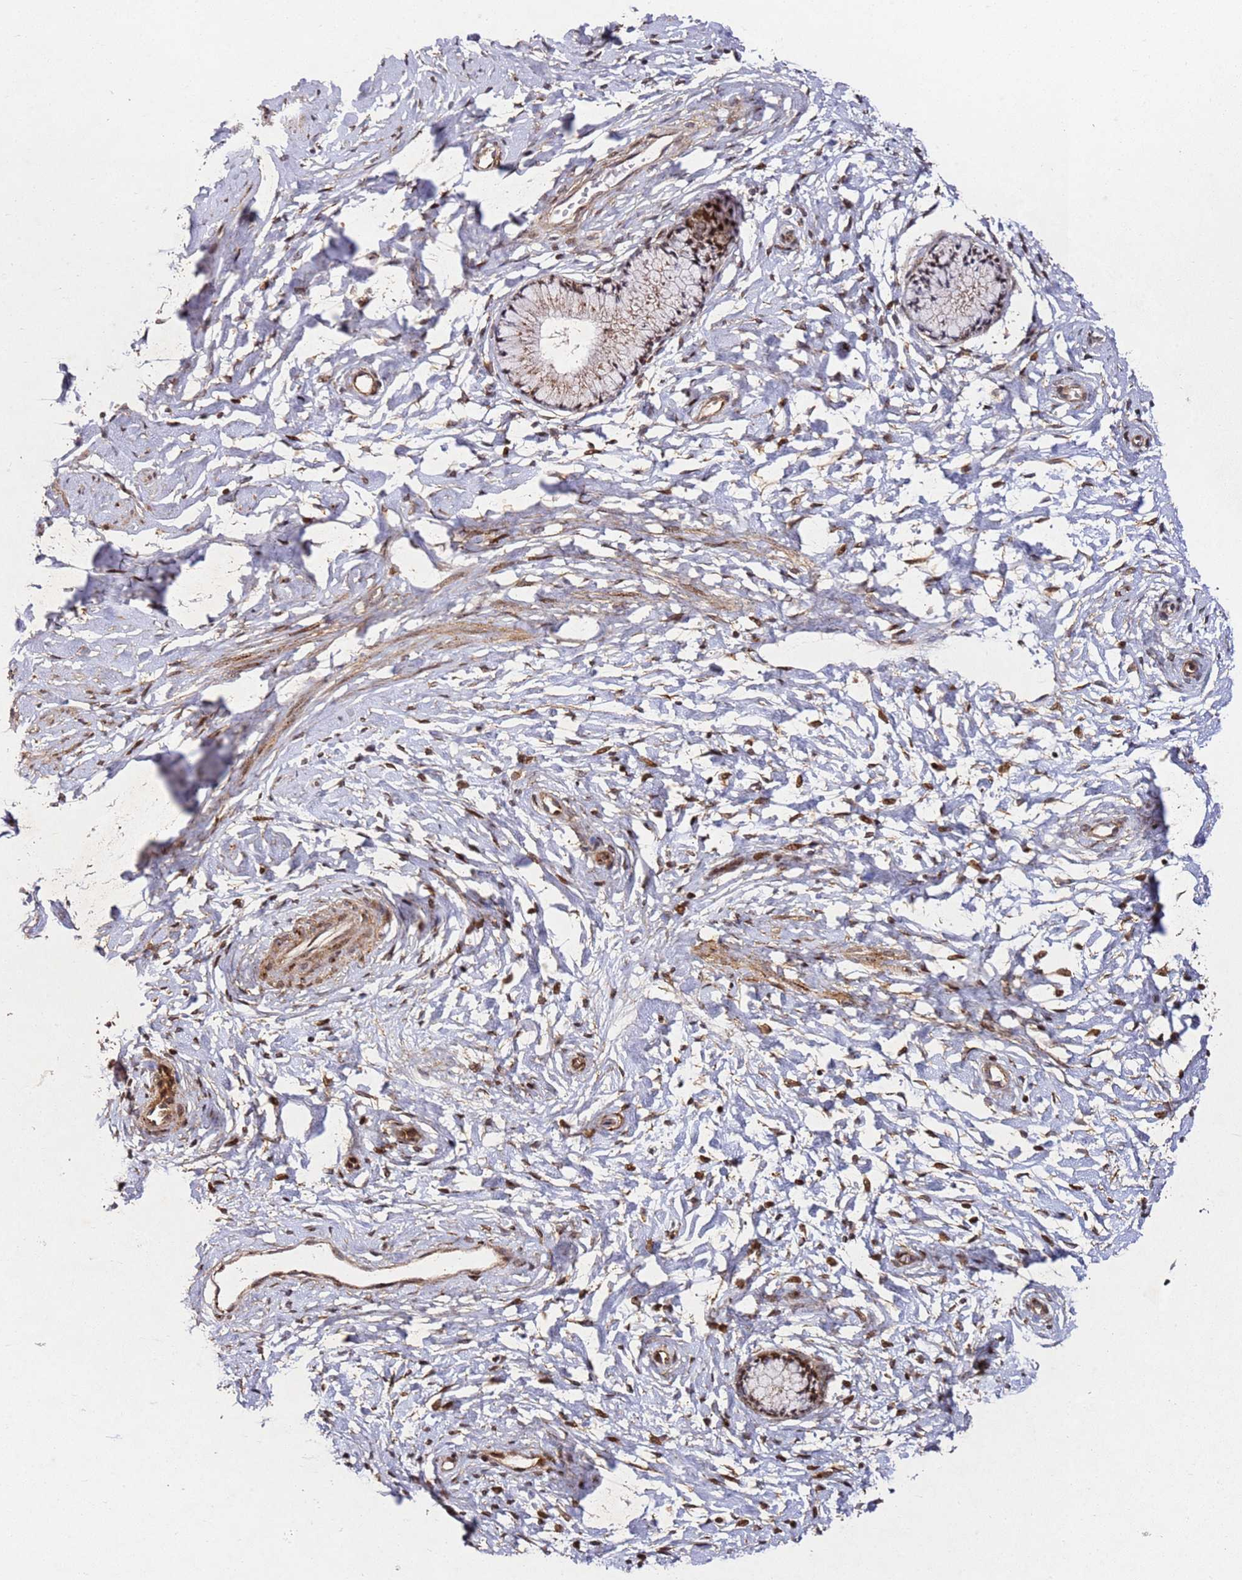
{"staining": {"intensity": "strong", "quantity": ">75%", "location": "cytoplasmic/membranous,nuclear"}, "tissue": "cervix", "cell_type": "Glandular cells", "image_type": "normal", "snomed": [{"axis": "morphology", "description": "Normal tissue, NOS"}, {"axis": "topography", "description": "Cervix"}], "caption": "Protein expression analysis of benign cervix exhibits strong cytoplasmic/membranous,nuclear staining in about >75% of glandular cells.", "gene": "ZNF296", "patient": {"sex": "female", "age": 33}}